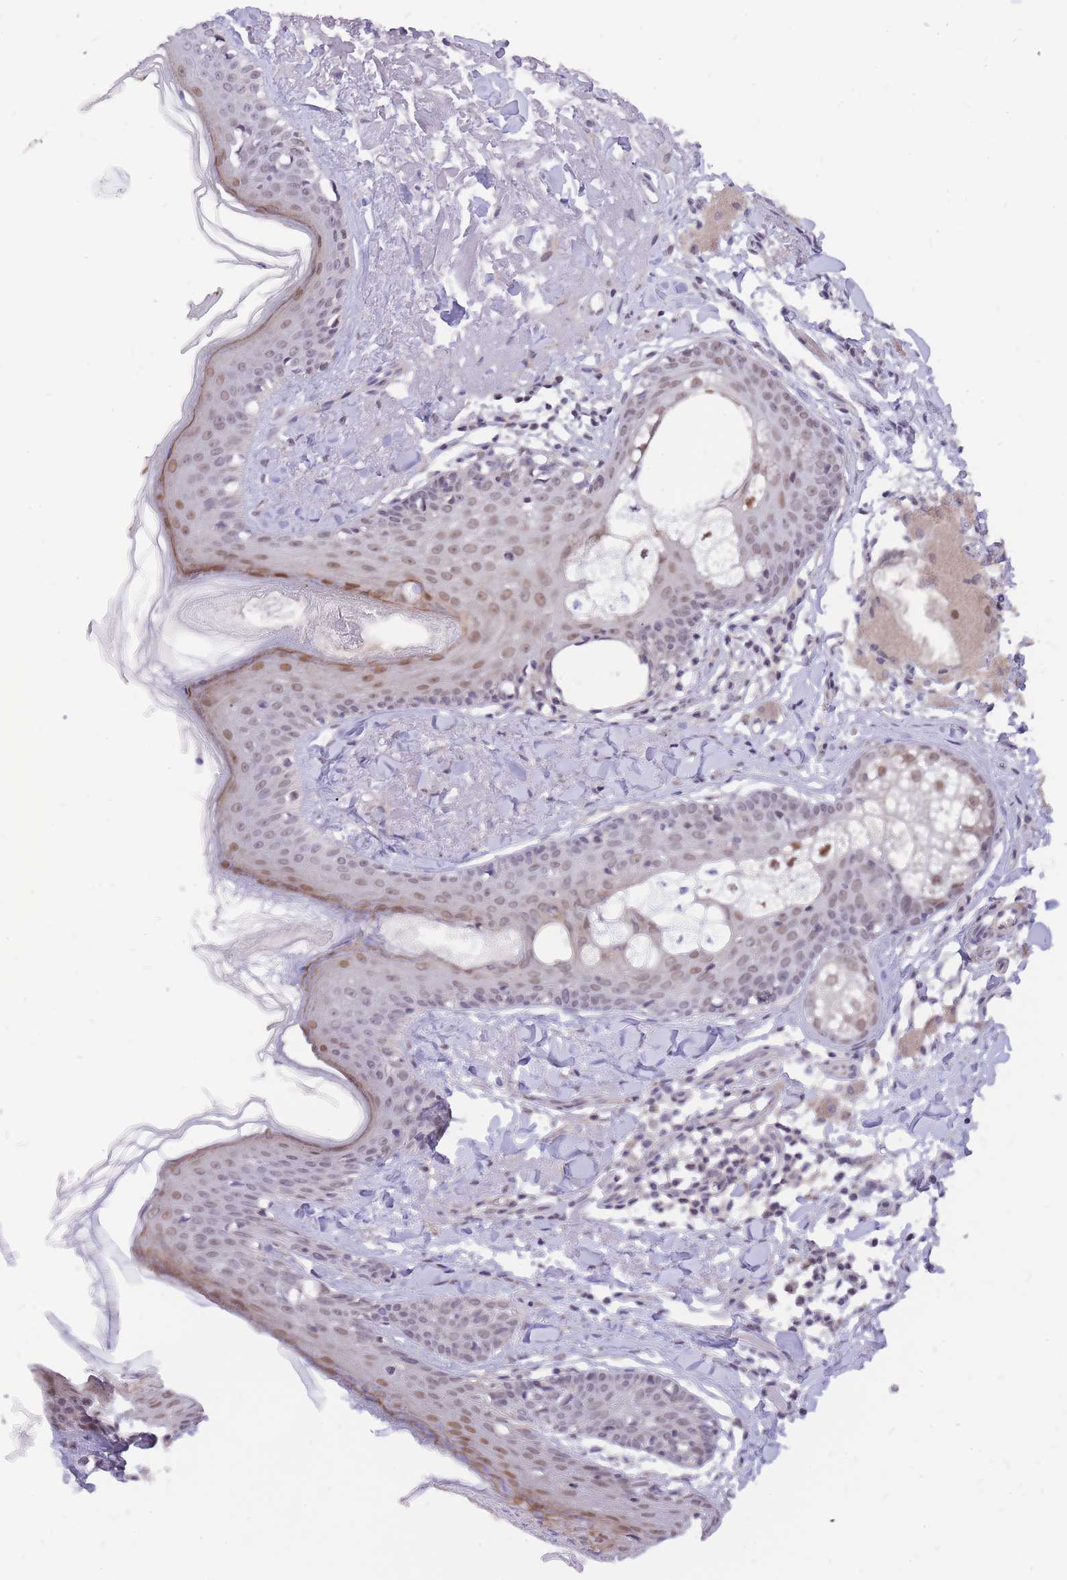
{"staining": {"intensity": "negative", "quantity": "none", "location": "none"}, "tissue": "skin", "cell_type": "Fibroblasts", "image_type": "normal", "snomed": [{"axis": "morphology", "description": "Normal tissue, NOS"}, {"axis": "morphology", "description": "Malignant melanoma, NOS"}, {"axis": "topography", "description": "Skin"}], "caption": "A high-resolution micrograph shows immunohistochemistry (IHC) staining of unremarkable skin, which reveals no significant staining in fibroblasts. The staining is performed using DAB brown chromogen with nuclei counter-stained in using hematoxylin.", "gene": "MINDY2", "patient": {"sex": "male", "age": 80}}